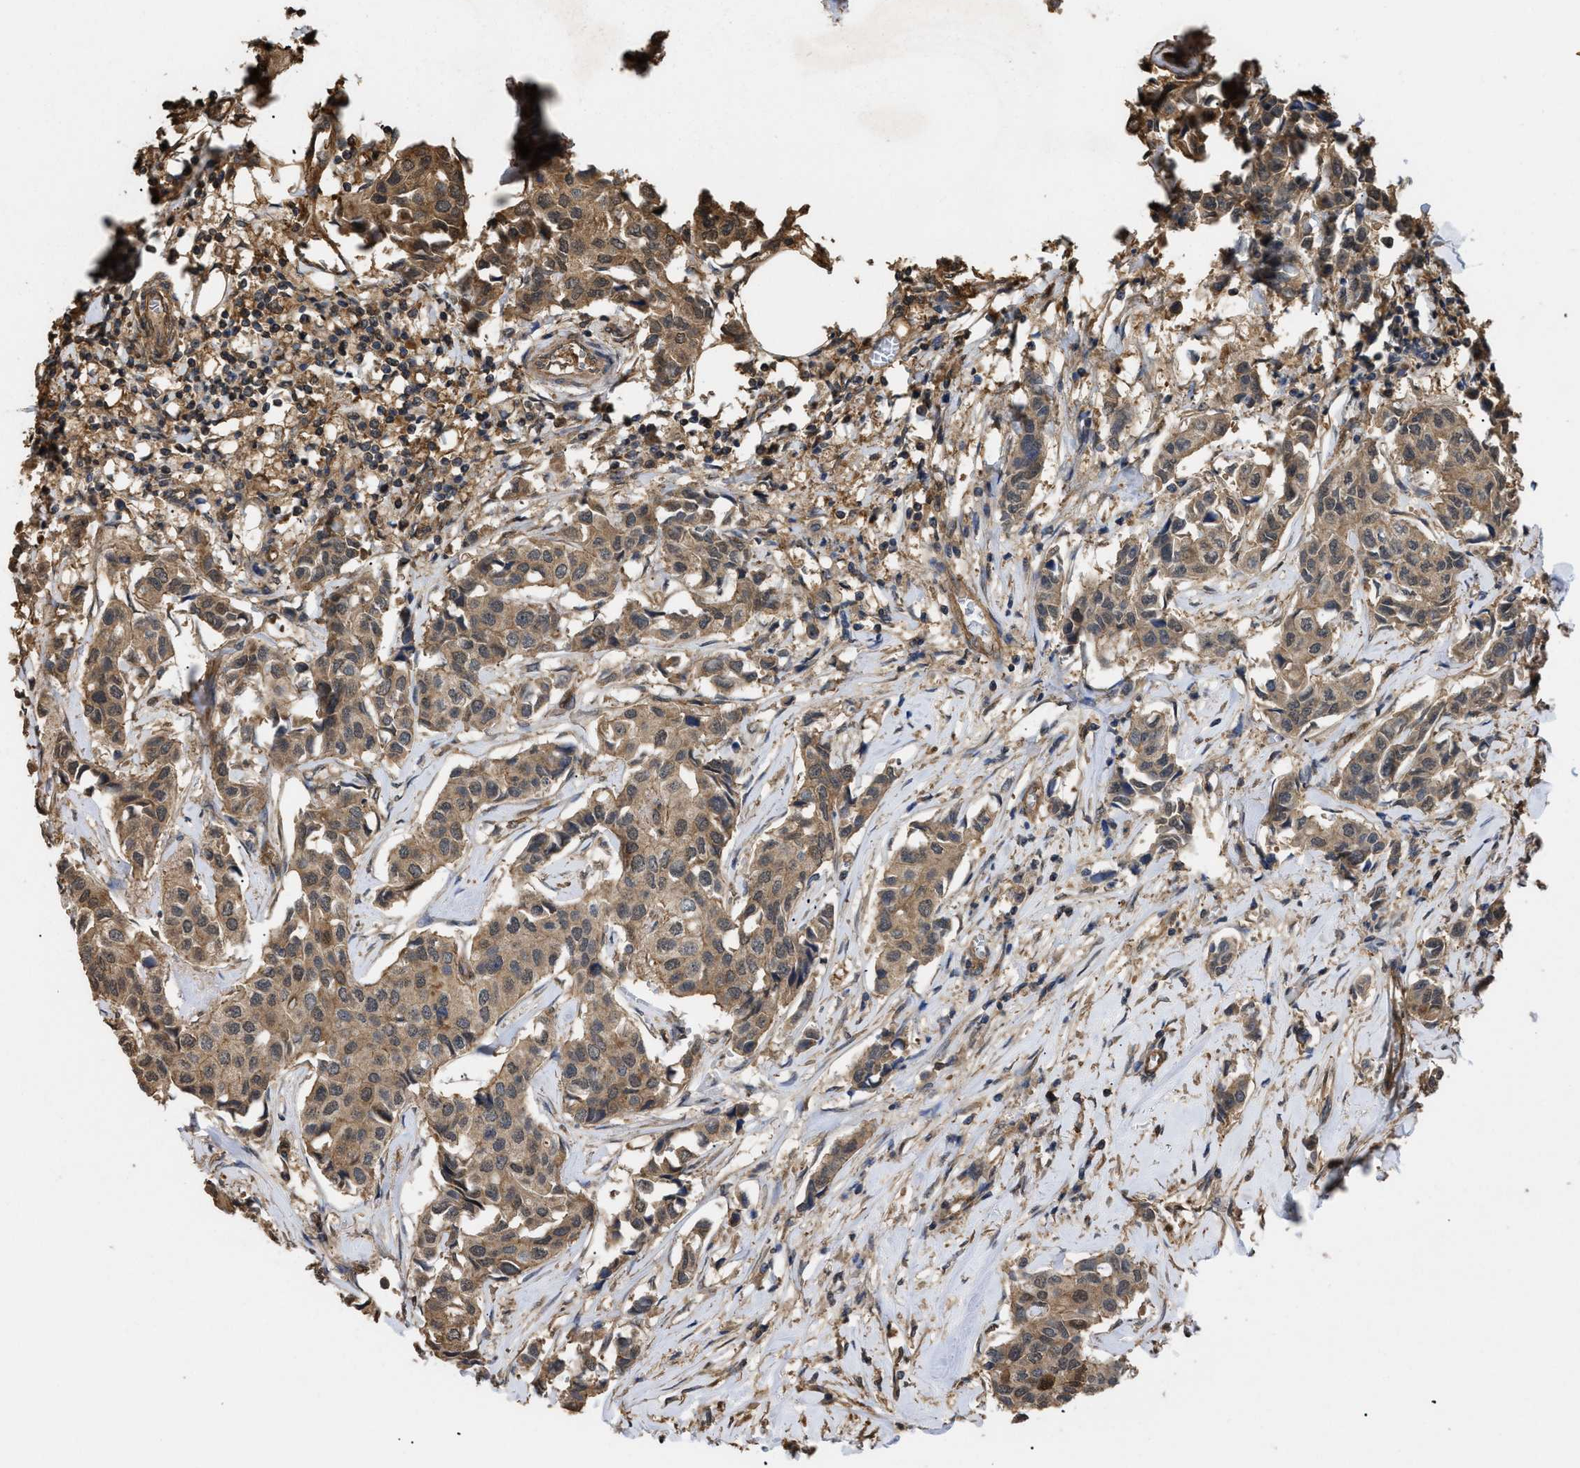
{"staining": {"intensity": "moderate", "quantity": ">75%", "location": "cytoplasmic/membranous"}, "tissue": "breast cancer", "cell_type": "Tumor cells", "image_type": "cancer", "snomed": [{"axis": "morphology", "description": "Duct carcinoma"}, {"axis": "topography", "description": "Breast"}], "caption": "A photomicrograph of human breast intraductal carcinoma stained for a protein shows moderate cytoplasmic/membranous brown staining in tumor cells.", "gene": "CALM1", "patient": {"sex": "female", "age": 80}}